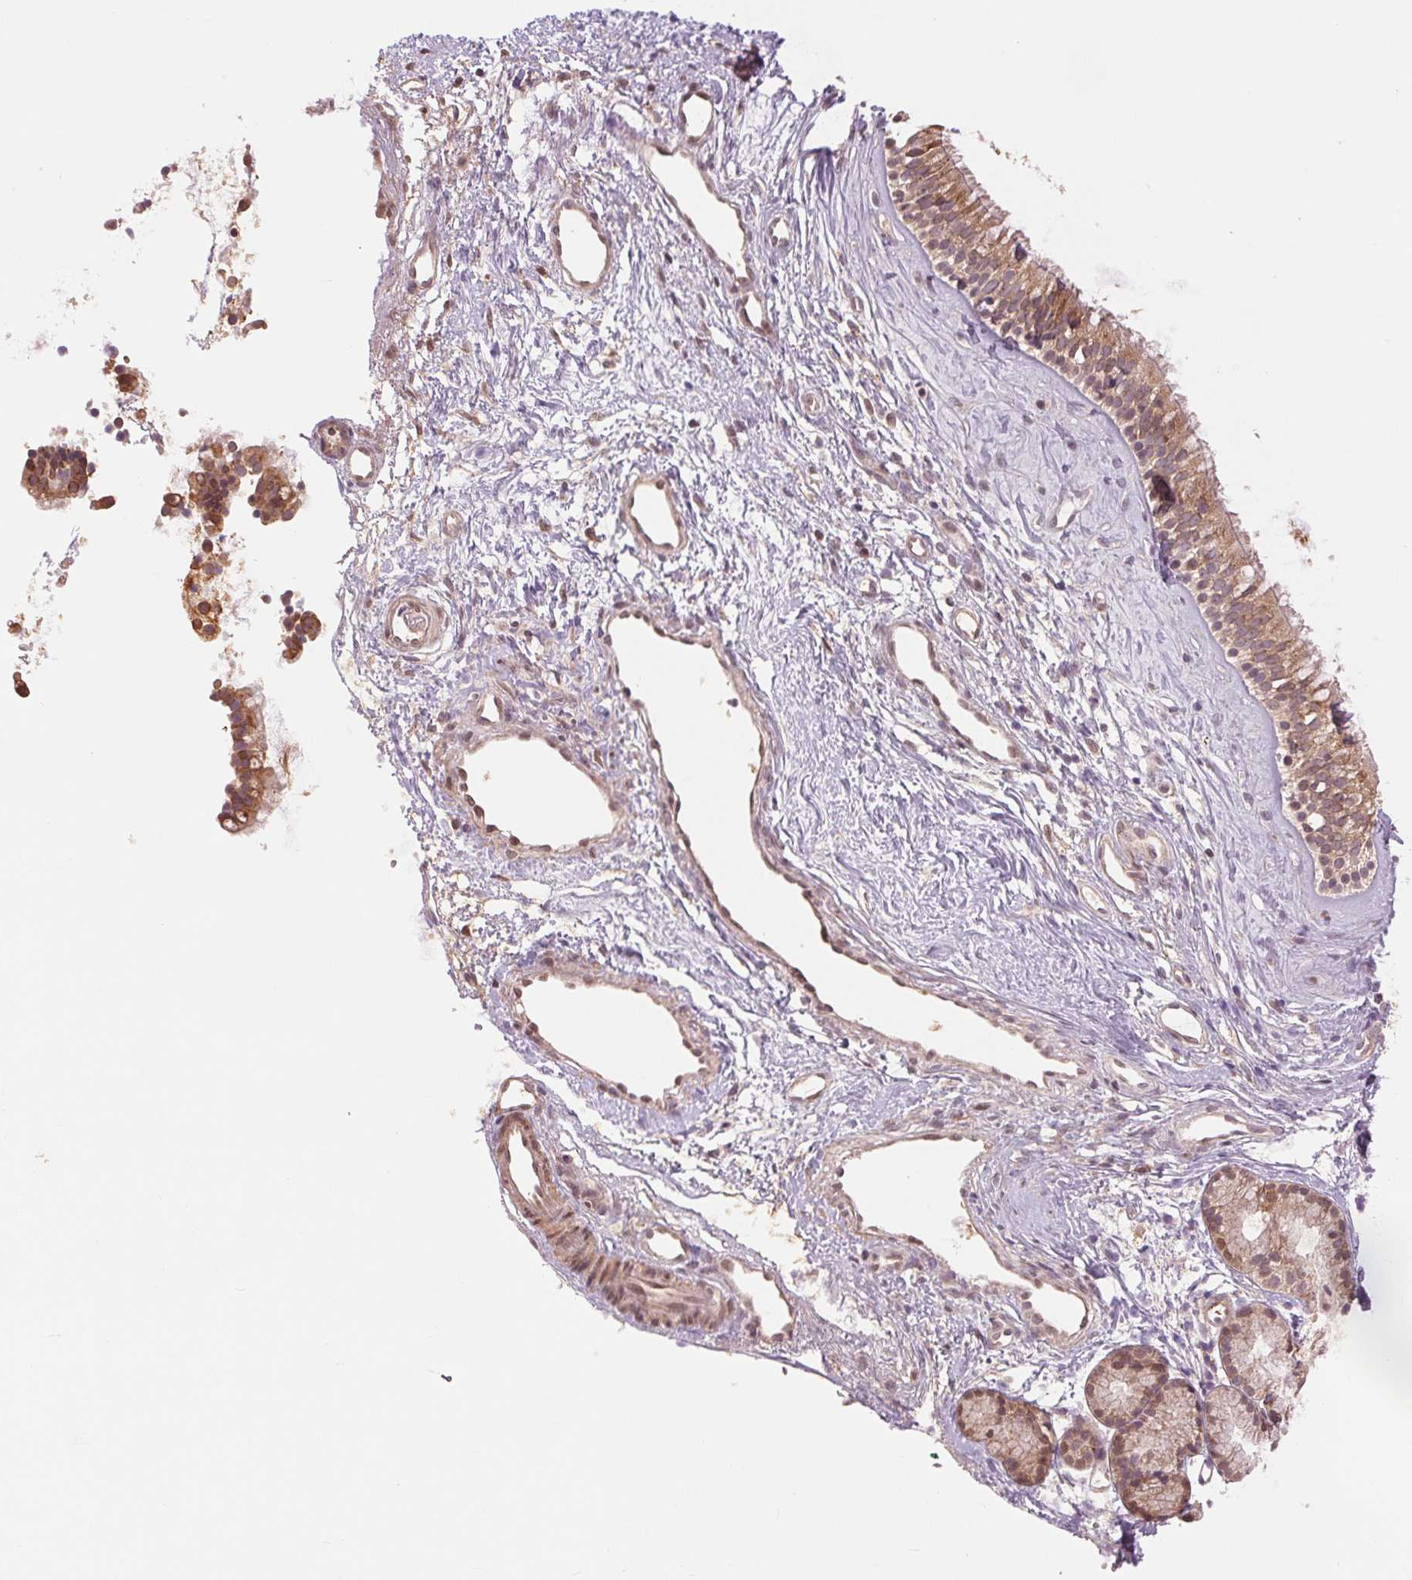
{"staining": {"intensity": "moderate", "quantity": ">75%", "location": "cytoplasmic/membranous"}, "tissue": "nasopharynx", "cell_type": "Respiratory epithelial cells", "image_type": "normal", "snomed": [{"axis": "morphology", "description": "Normal tissue, NOS"}, {"axis": "topography", "description": "Nasopharynx"}], "caption": "Respiratory epithelial cells show medium levels of moderate cytoplasmic/membranous staining in about >75% of cells in normal nasopharynx.", "gene": "BTF3L4", "patient": {"sex": "male", "age": 58}}